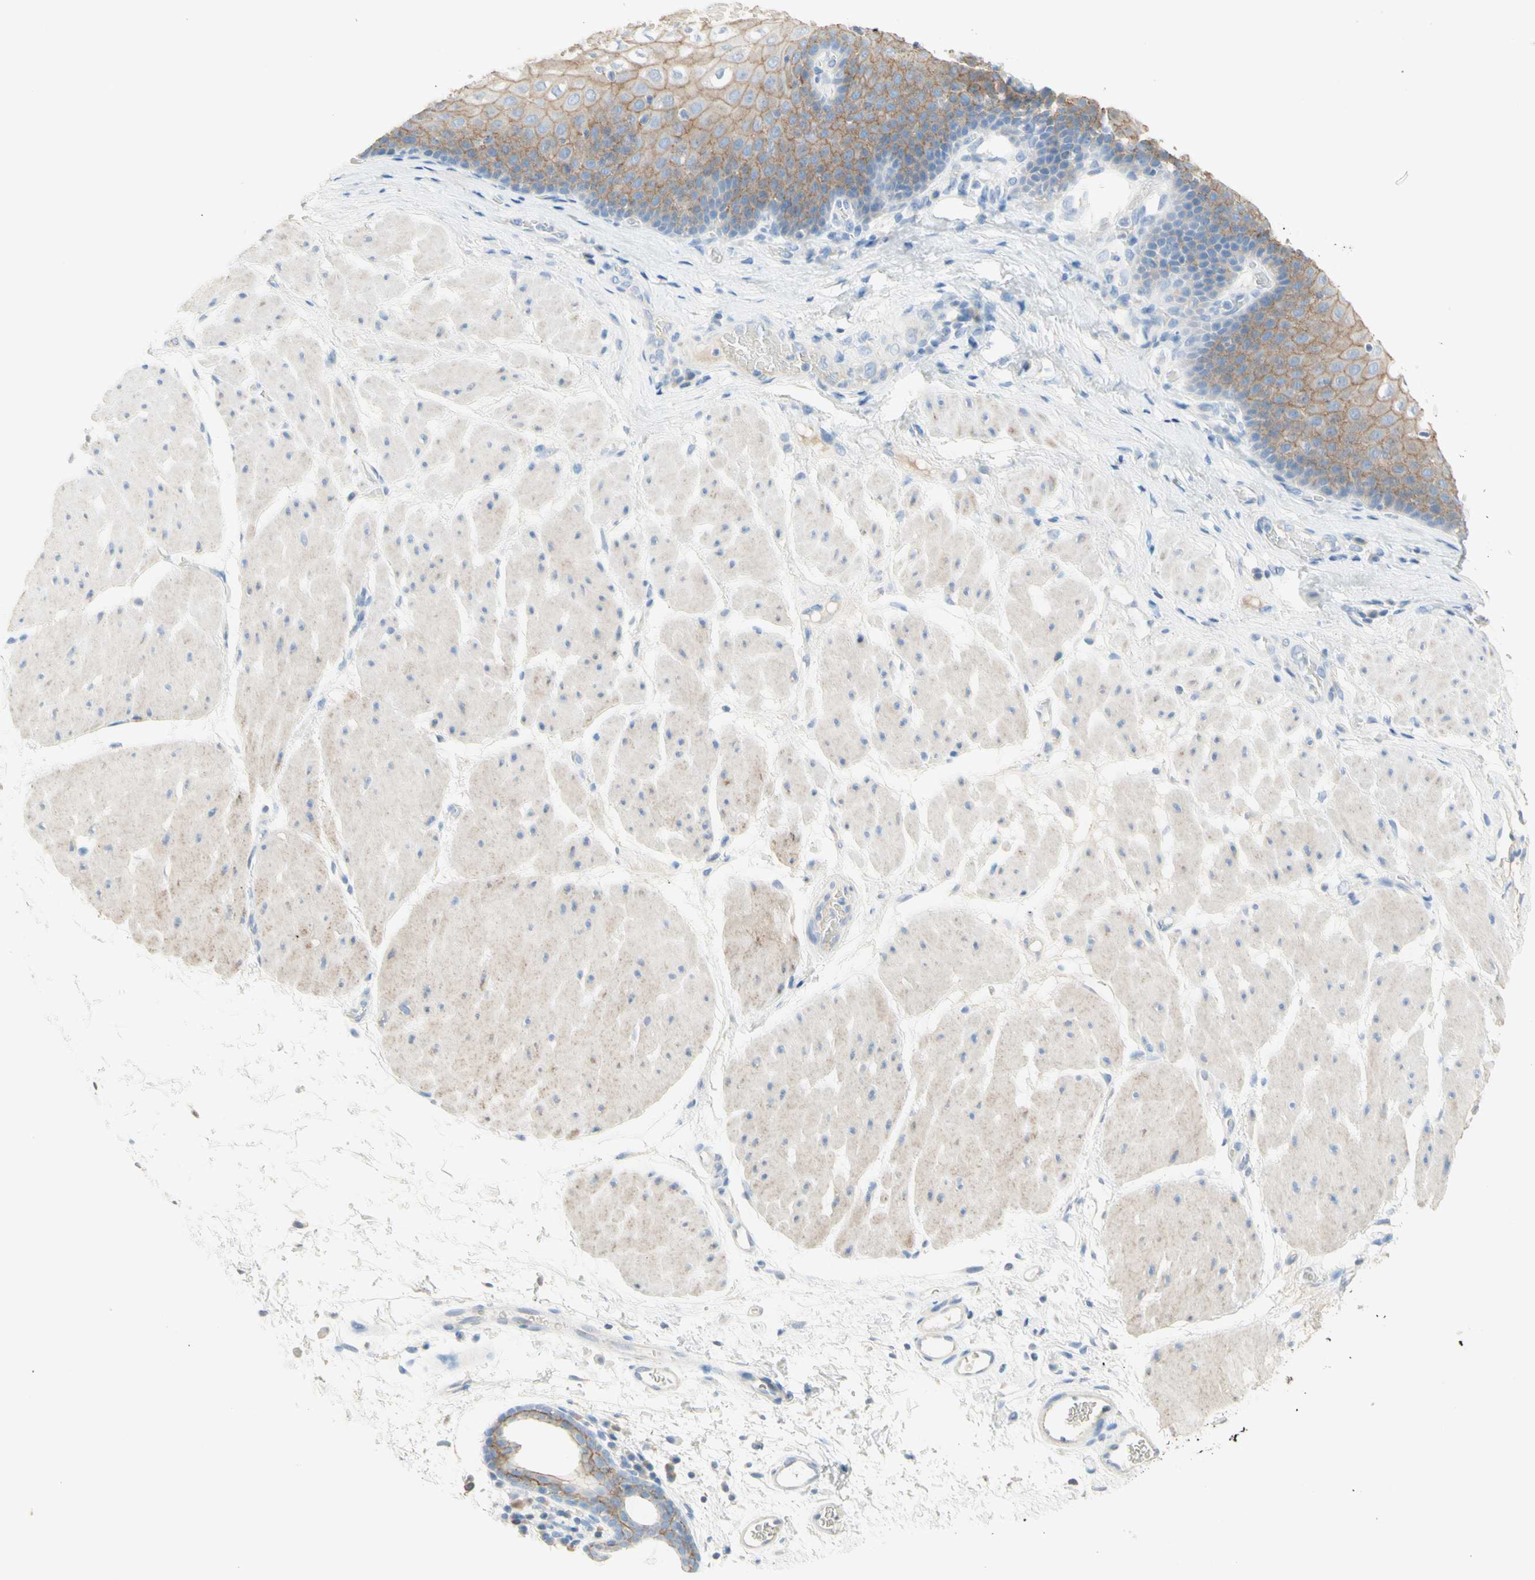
{"staining": {"intensity": "moderate", "quantity": ">75%", "location": "cytoplasmic/membranous"}, "tissue": "esophagus", "cell_type": "Squamous epithelial cells", "image_type": "normal", "snomed": [{"axis": "morphology", "description": "Normal tissue, NOS"}, {"axis": "topography", "description": "Esophagus"}], "caption": "Protein expression analysis of unremarkable esophagus displays moderate cytoplasmic/membranous positivity in approximately >75% of squamous epithelial cells. (DAB IHC, brown staining for protein, blue staining for nuclei).", "gene": "NECTIN4", "patient": {"sex": "male", "age": 48}}